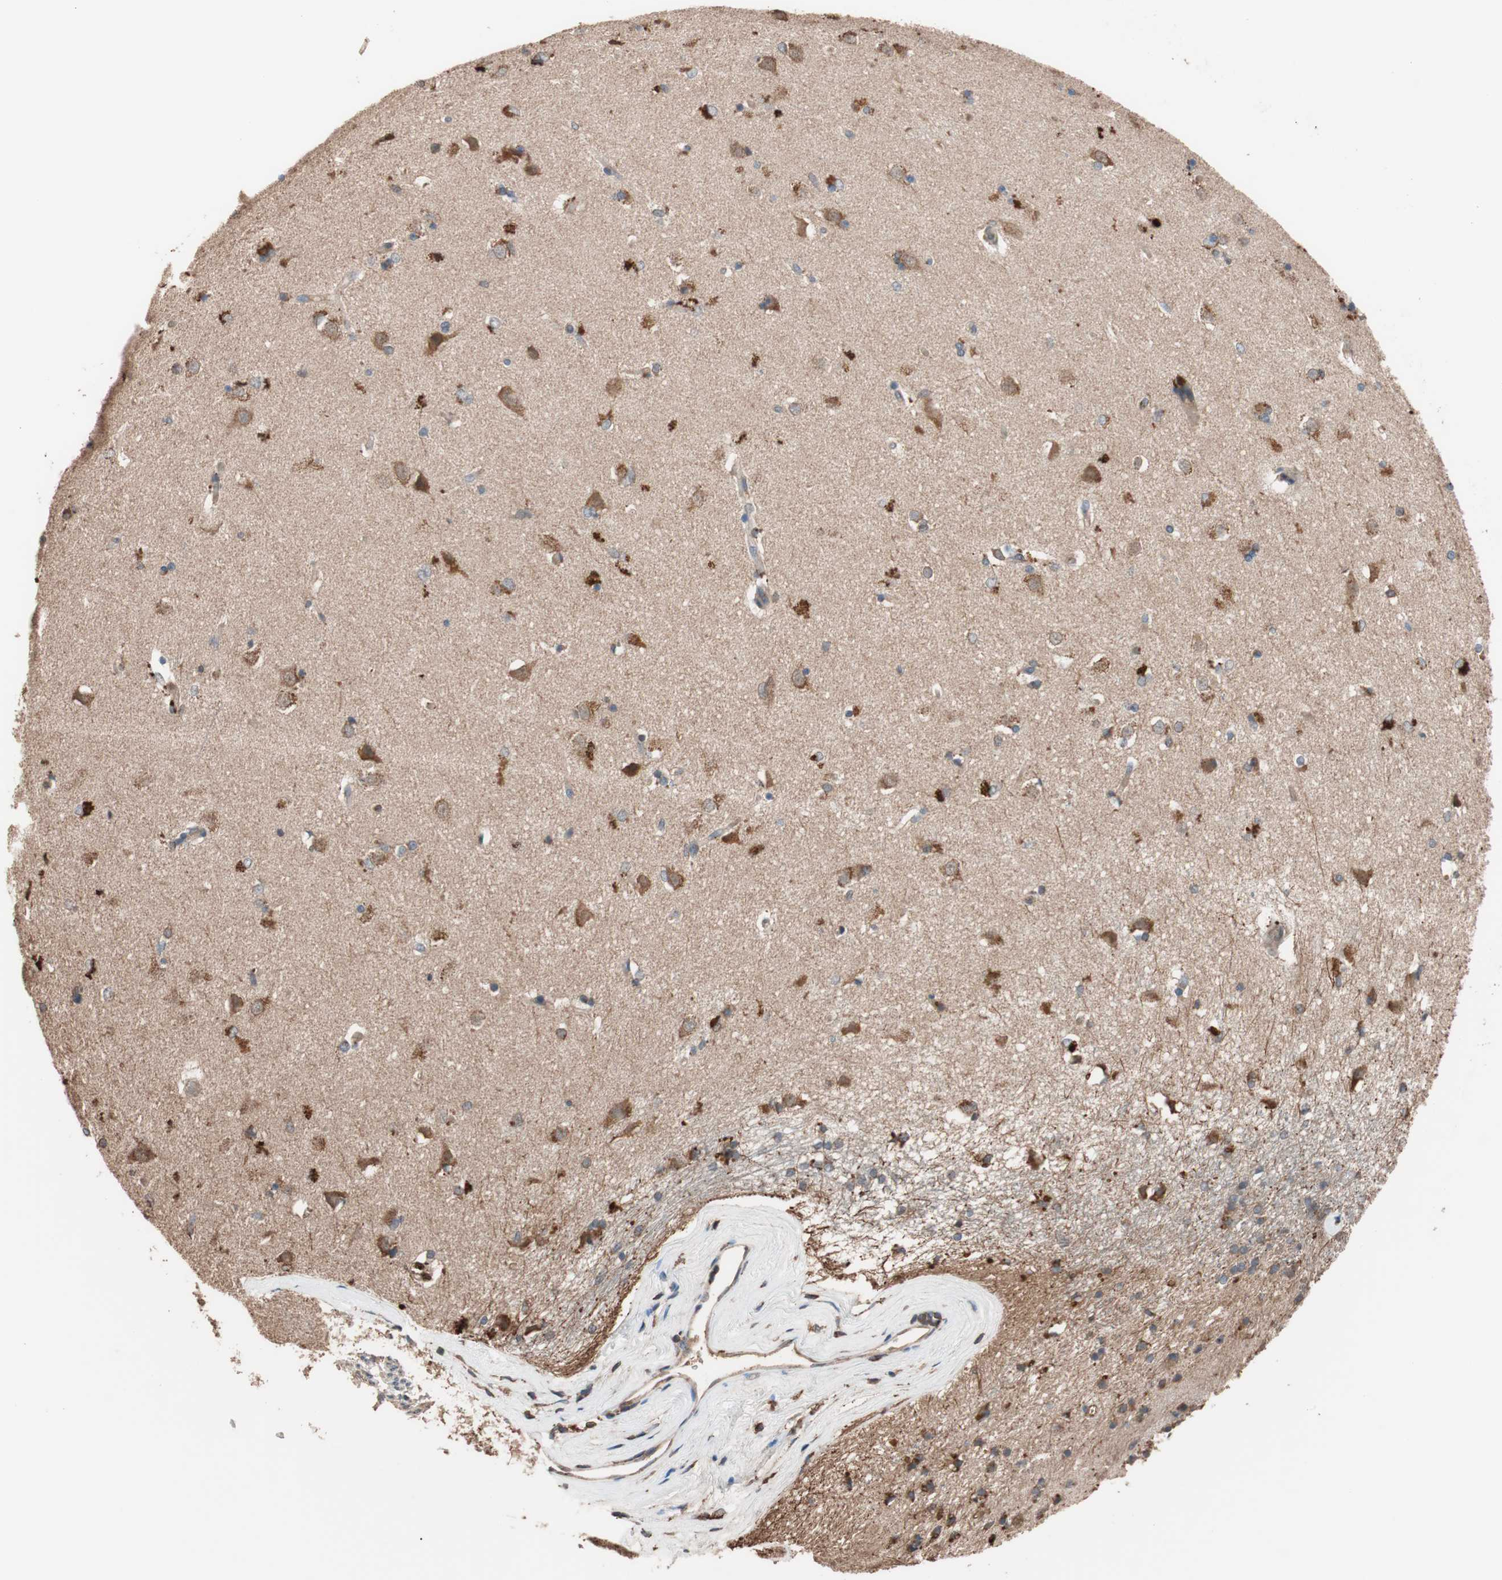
{"staining": {"intensity": "moderate", "quantity": ">75%", "location": "cytoplasmic/membranous"}, "tissue": "caudate", "cell_type": "Glial cells", "image_type": "normal", "snomed": [{"axis": "morphology", "description": "Normal tissue, NOS"}, {"axis": "topography", "description": "Lateral ventricle wall"}], "caption": "This photomicrograph shows normal caudate stained with IHC to label a protein in brown. The cytoplasmic/membranous of glial cells show moderate positivity for the protein. Nuclei are counter-stained blue.", "gene": "GLYCTK", "patient": {"sex": "female", "age": 19}}